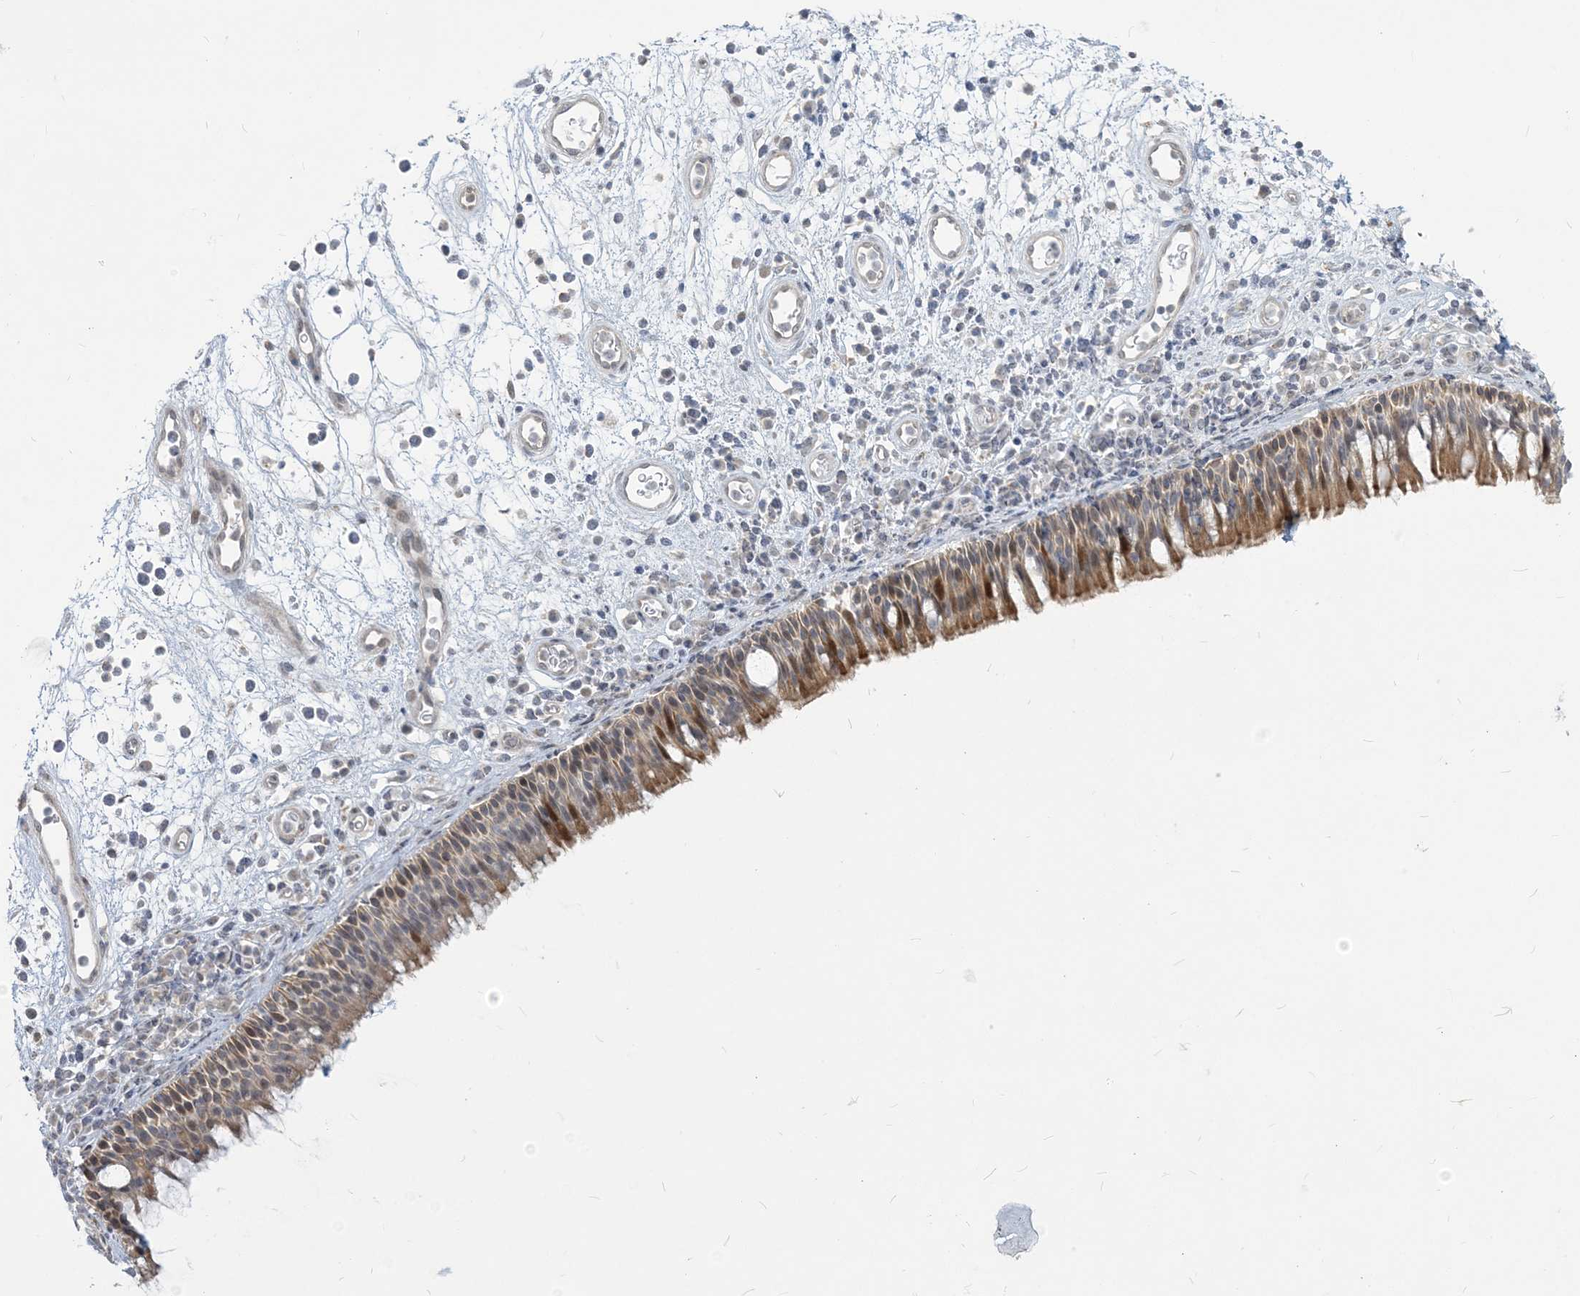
{"staining": {"intensity": "moderate", "quantity": ">75%", "location": "cytoplasmic/membranous"}, "tissue": "nasopharynx", "cell_type": "Respiratory epithelial cells", "image_type": "normal", "snomed": [{"axis": "morphology", "description": "Normal tissue, NOS"}, {"axis": "morphology", "description": "Inflammation, NOS"}, {"axis": "morphology", "description": "Malignant melanoma, Metastatic site"}, {"axis": "topography", "description": "Nasopharynx"}], "caption": "Immunohistochemistry (IHC) photomicrograph of unremarkable nasopharynx: human nasopharynx stained using immunohistochemistry (IHC) demonstrates medium levels of moderate protein expression localized specifically in the cytoplasmic/membranous of respiratory epithelial cells, appearing as a cytoplasmic/membranous brown color.", "gene": "SDAD1", "patient": {"sex": "male", "age": 70}}